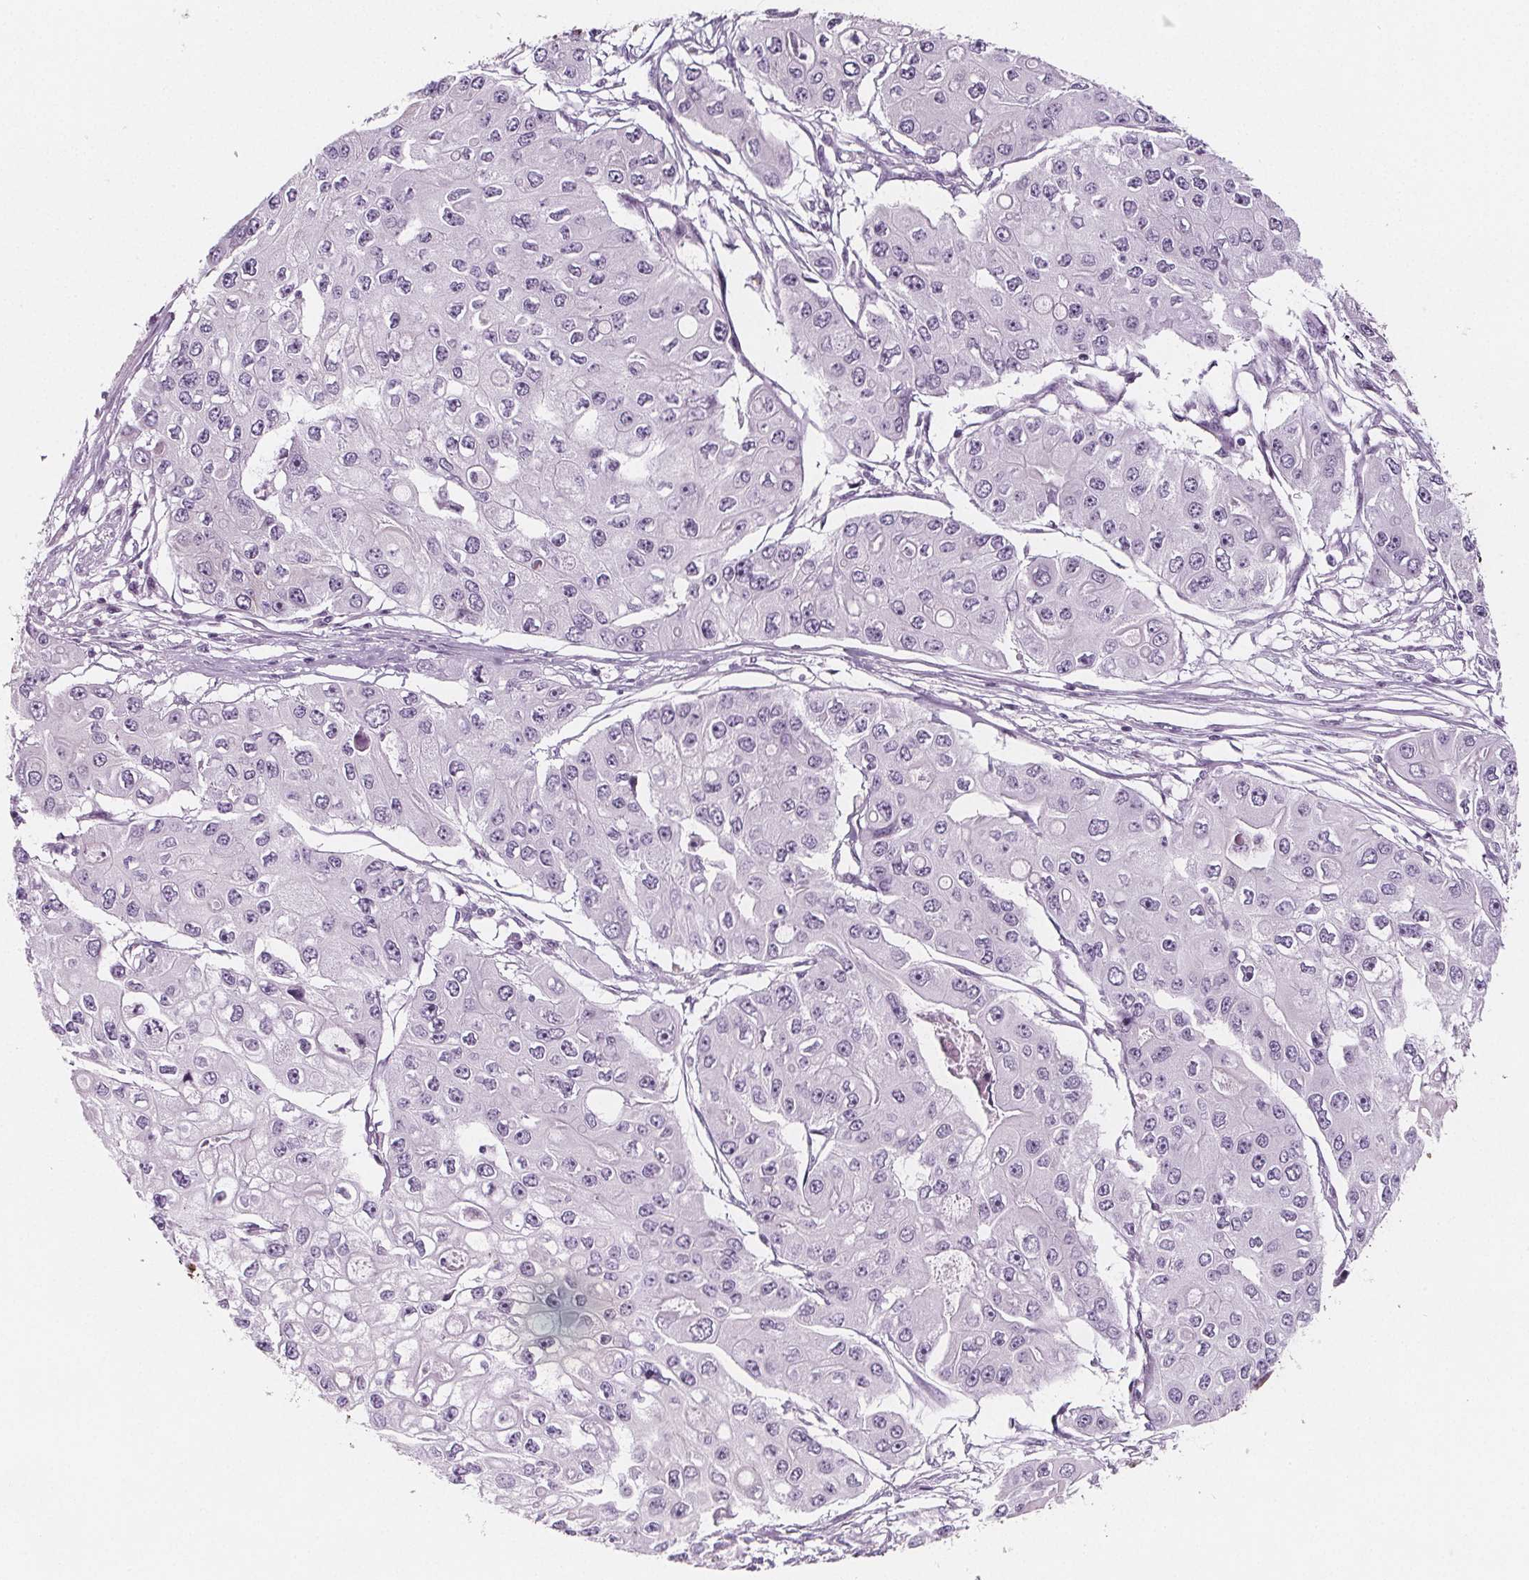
{"staining": {"intensity": "negative", "quantity": "none", "location": "none"}, "tissue": "ovarian cancer", "cell_type": "Tumor cells", "image_type": "cancer", "snomed": [{"axis": "morphology", "description": "Cystadenocarcinoma, serous, NOS"}, {"axis": "topography", "description": "Ovary"}], "caption": "Tumor cells are negative for protein expression in human ovarian cancer (serous cystadenocarcinoma).", "gene": "IL17C", "patient": {"sex": "female", "age": 56}}